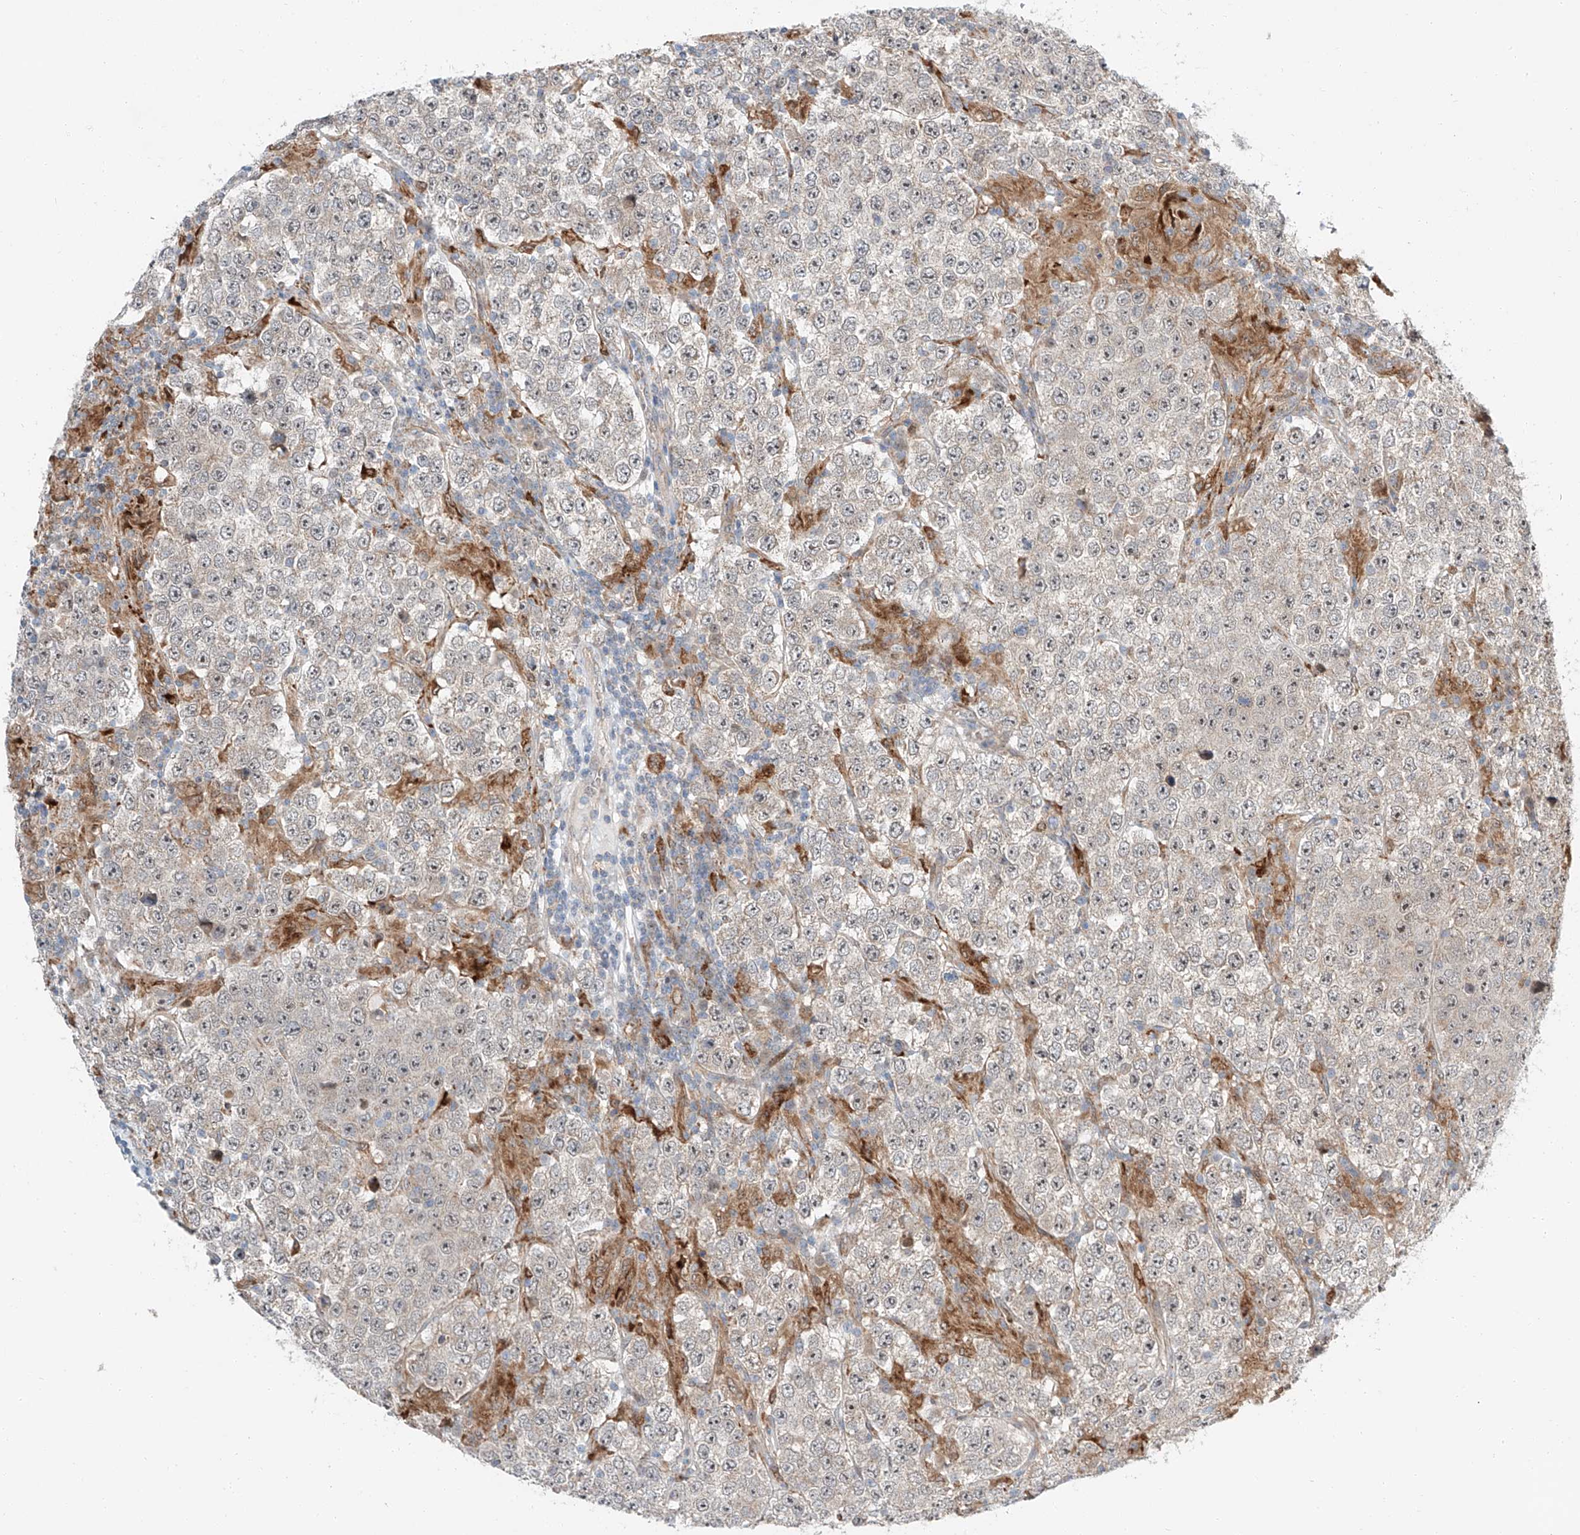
{"staining": {"intensity": "moderate", "quantity": "<25%", "location": "nuclear"}, "tissue": "testis cancer", "cell_type": "Tumor cells", "image_type": "cancer", "snomed": [{"axis": "morphology", "description": "Normal tissue, NOS"}, {"axis": "morphology", "description": "Urothelial carcinoma, High grade"}, {"axis": "morphology", "description": "Seminoma, NOS"}, {"axis": "morphology", "description": "Carcinoma, Embryonal, NOS"}, {"axis": "topography", "description": "Urinary bladder"}, {"axis": "topography", "description": "Testis"}], "caption": "A brown stain labels moderate nuclear expression of a protein in testis embryonal carcinoma tumor cells.", "gene": "CLDND1", "patient": {"sex": "male", "age": 41}}